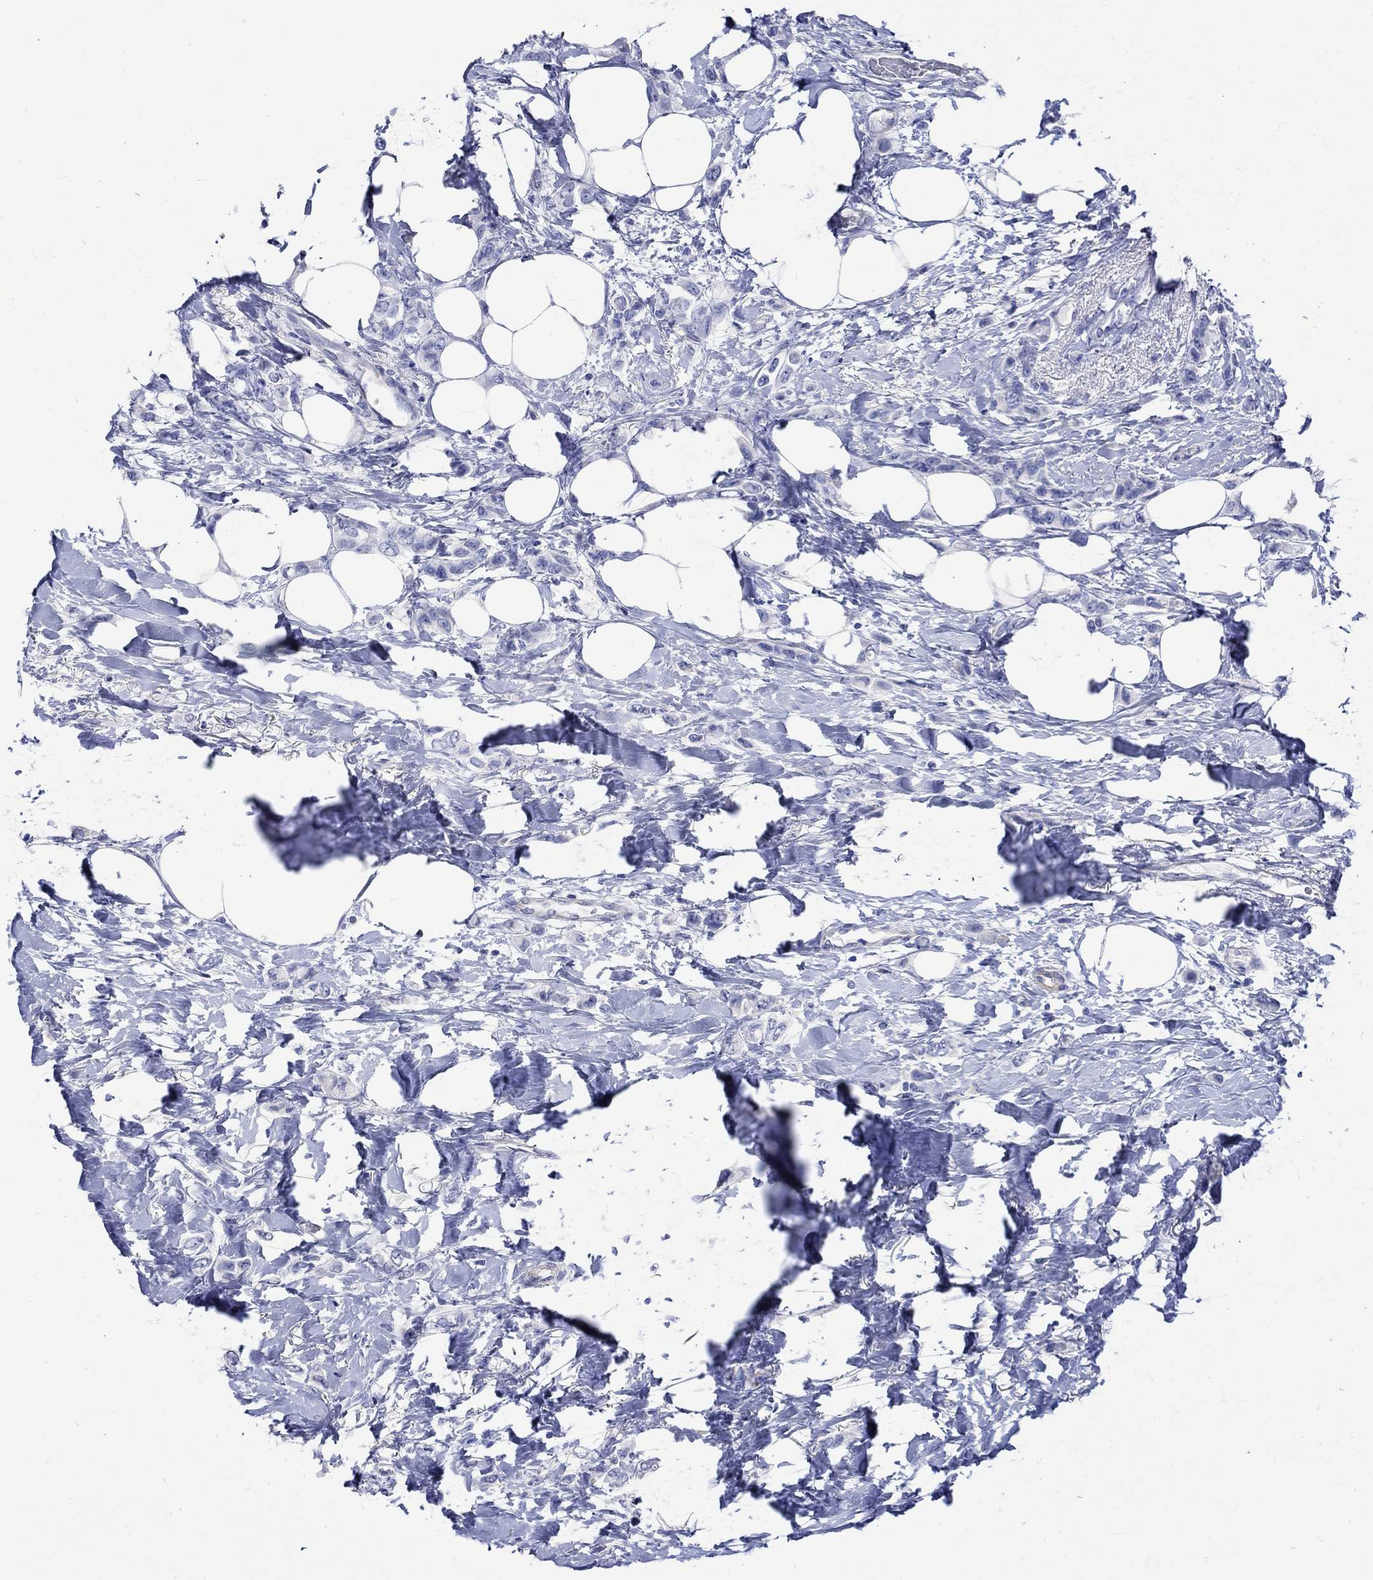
{"staining": {"intensity": "negative", "quantity": "none", "location": "none"}, "tissue": "breast cancer", "cell_type": "Tumor cells", "image_type": "cancer", "snomed": [{"axis": "morphology", "description": "Lobular carcinoma"}, {"axis": "topography", "description": "Breast"}], "caption": "Human breast lobular carcinoma stained for a protein using immunohistochemistry (IHC) demonstrates no positivity in tumor cells.", "gene": "HARBI1", "patient": {"sex": "female", "age": 66}}